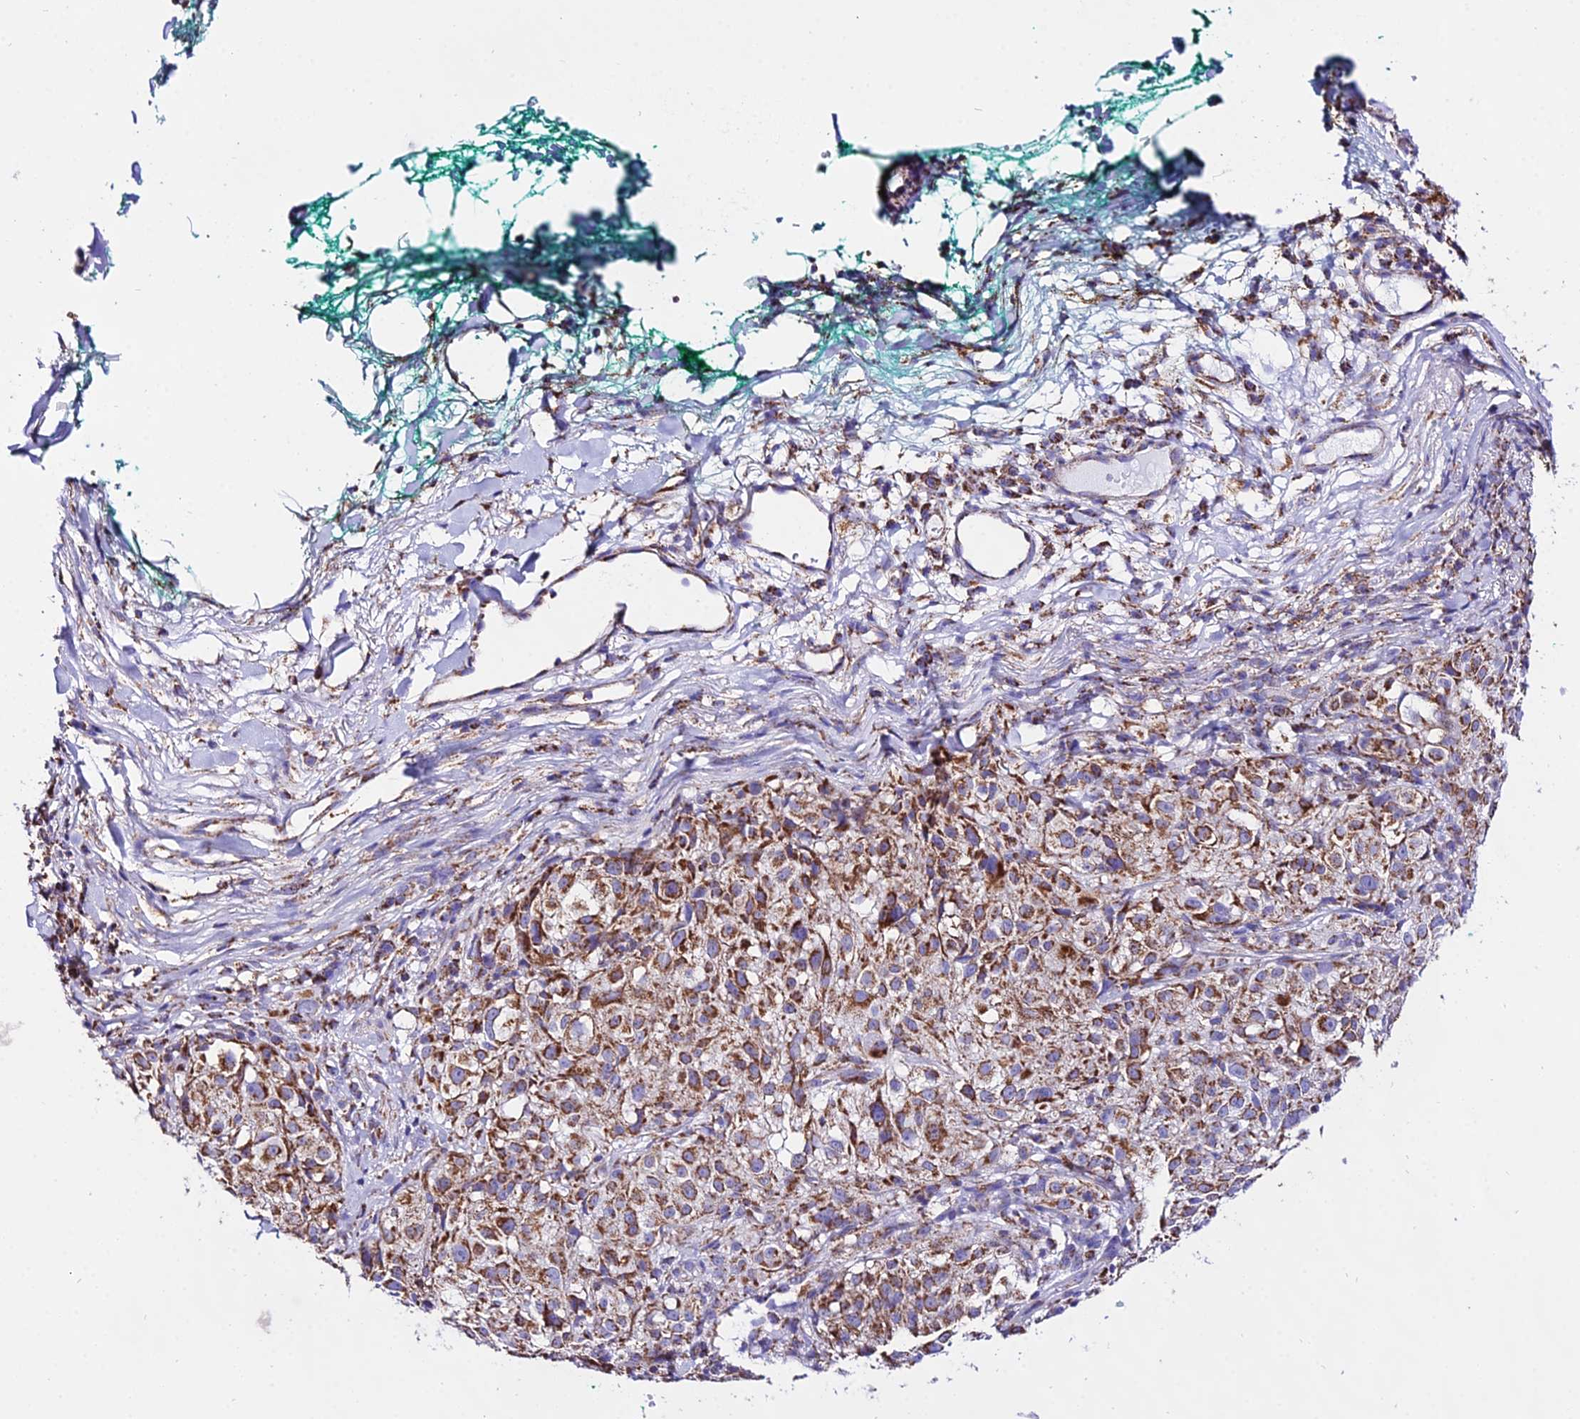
{"staining": {"intensity": "moderate", "quantity": ">75%", "location": "cytoplasmic/membranous"}, "tissue": "melanoma", "cell_type": "Tumor cells", "image_type": "cancer", "snomed": [{"axis": "morphology", "description": "Necrosis, NOS"}, {"axis": "morphology", "description": "Malignant melanoma, NOS"}, {"axis": "topography", "description": "Skin"}], "caption": "The photomicrograph demonstrates a brown stain indicating the presence of a protein in the cytoplasmic/membranous of tumor cells in melanoma.", "gene": "ATP5PD", "patient": {"sex": "female", "age": 87}}